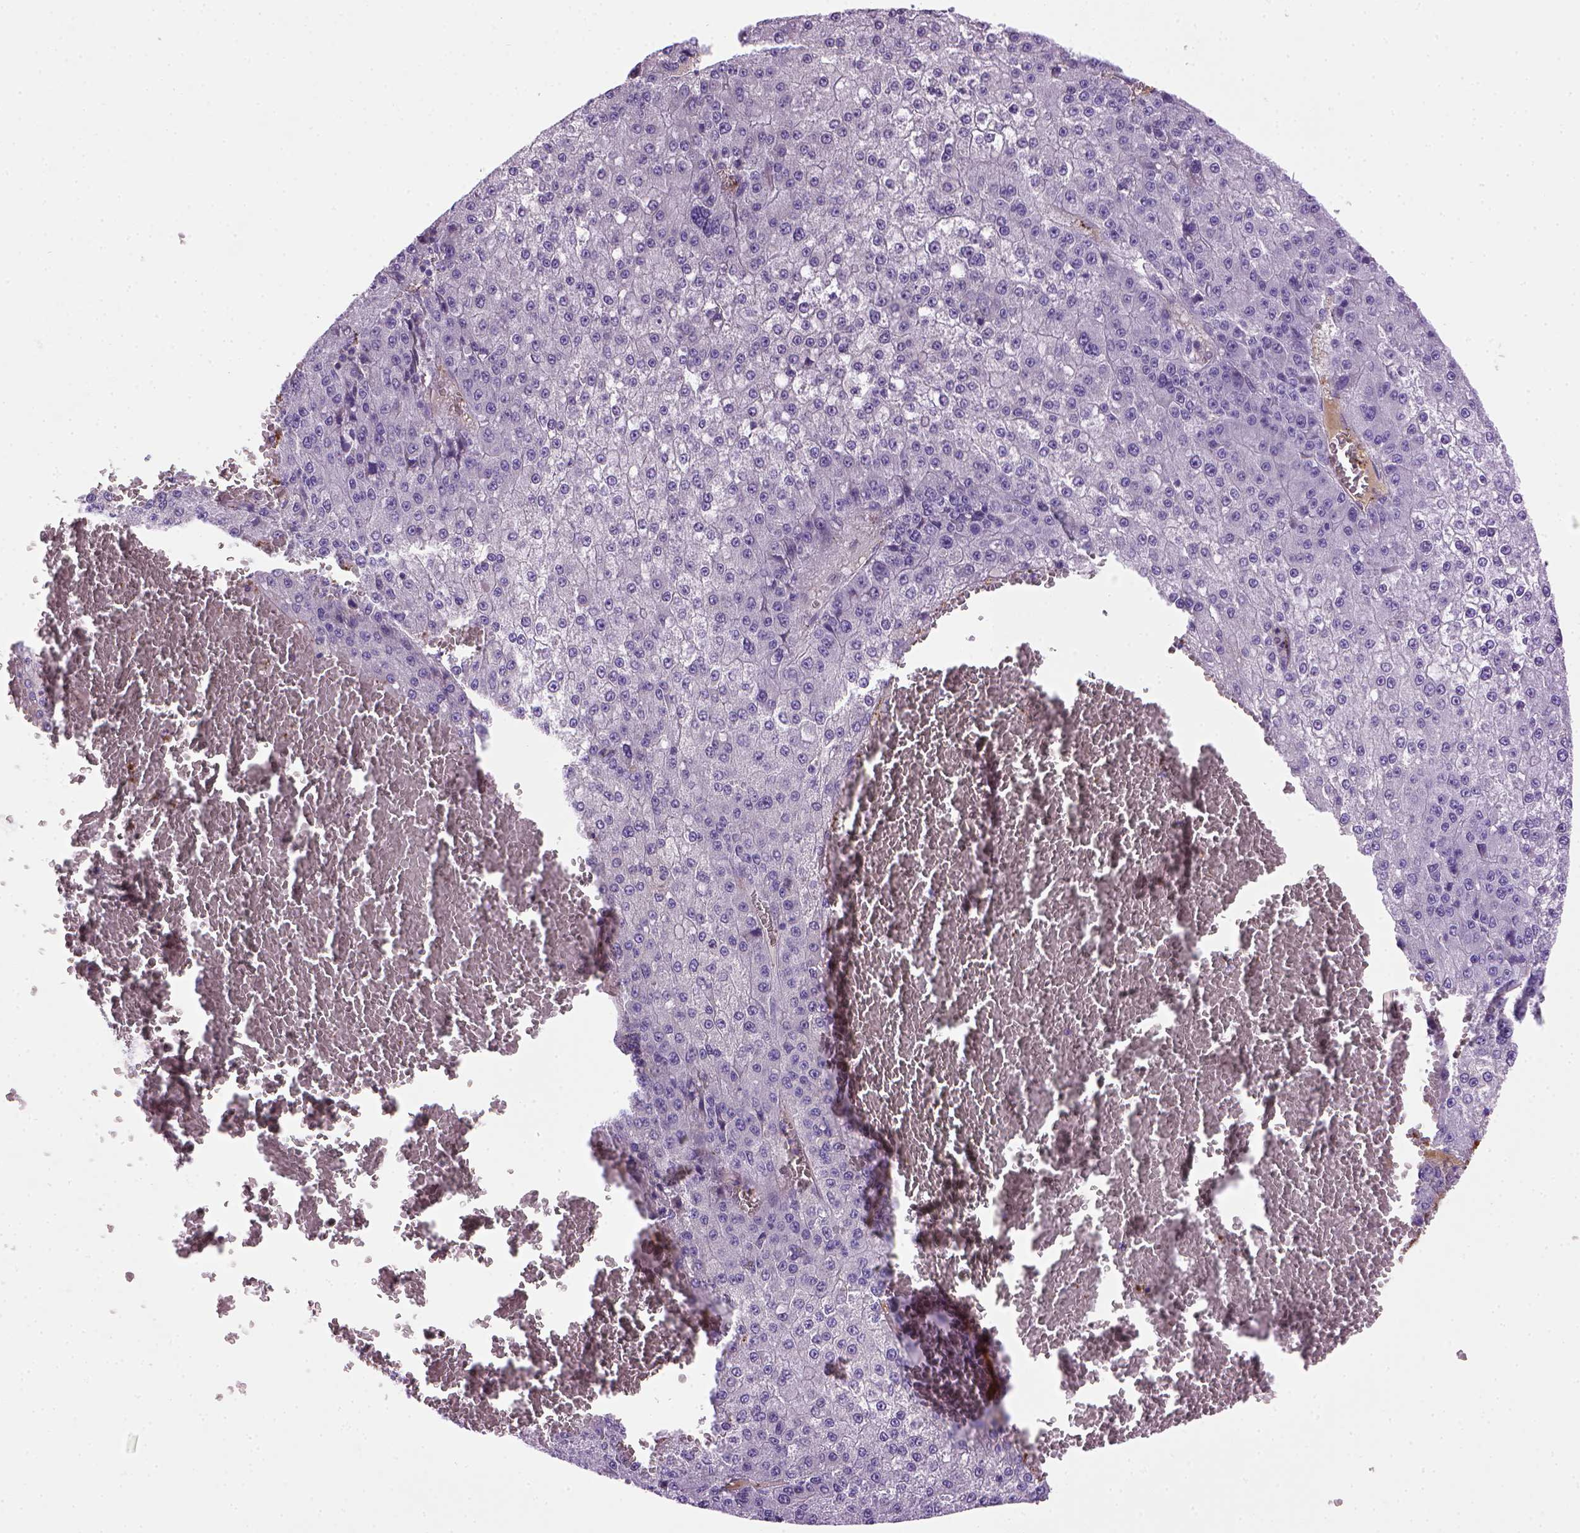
{"staining": {"intensity": "negative", "quantity": "none", "location": "none"}, "tissue": "liver cancer", "cell_type": "Tumor cells", "image_type": "cancer", "snomed": [{"axis": "morphology", "description": "Carcinoma, Hepatocellular, NOS"}, {"axis": "topography", "description": "Liver"}], "caption": "Liver cancer was stained to show a protein in brown. There is no significant staining in tumor cells.", "gene": "VWF", "patient": {"sex": "female", "age": 73}}